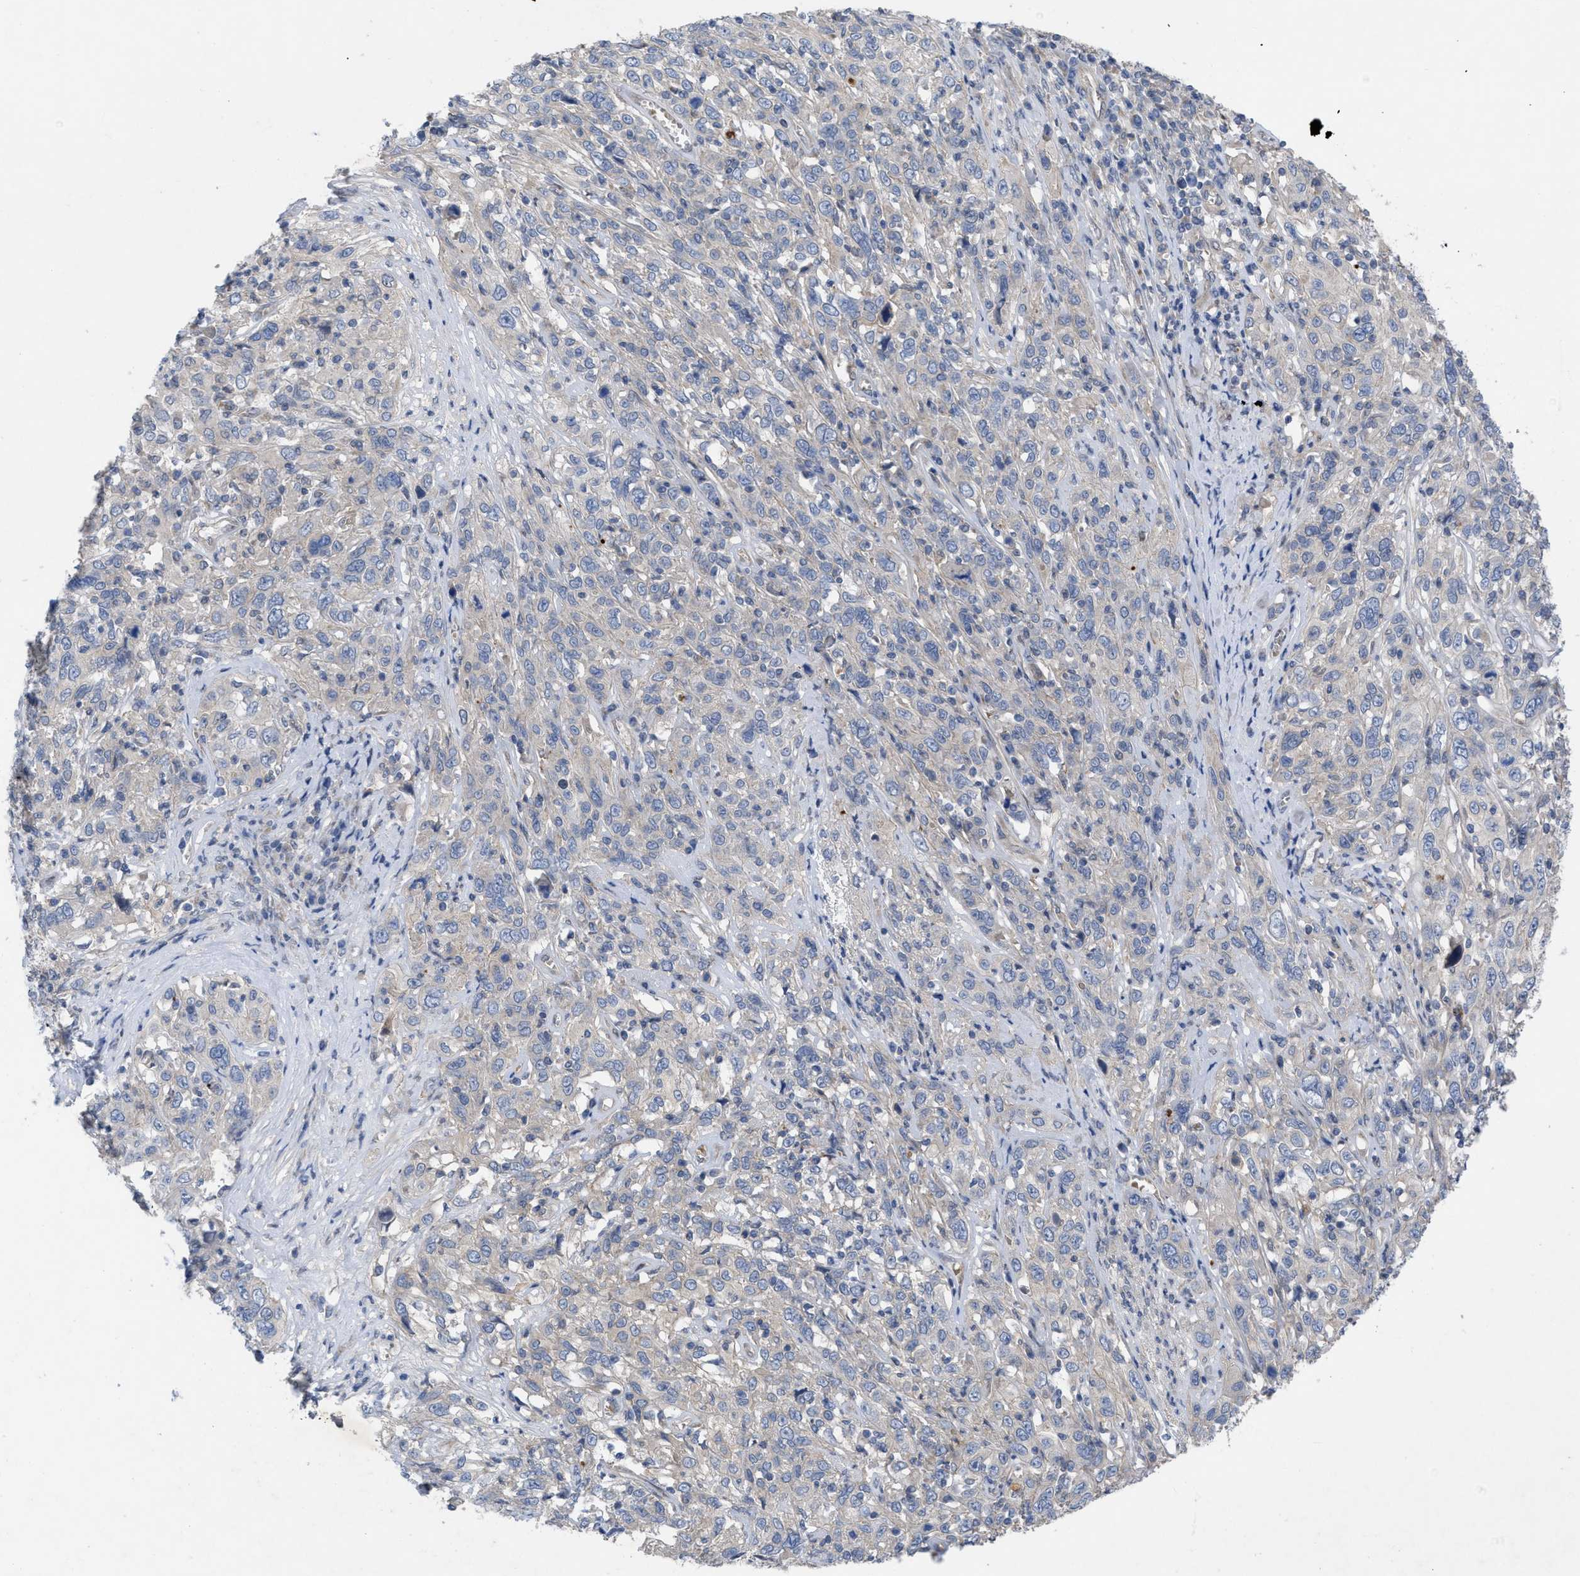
{"staining": {"intensity": "negative", "quantity": "none", "location": "none"}, "tissue": "cervical cancer", "cell_type": "Tumor cells", "image_type": "cancer", "snomed": [{"axis": "morphology", "description": "Squamous cell carcinoma, NOS"}, {"axis": "topography", "description": "Cervix"}], "caption": "Micrograph shows no protein staining in tumor cells of squamous cell carcinoma (cervical) tissue.", "gene": "NDEL1", "patient": {"sex": "female", "age": 46}}